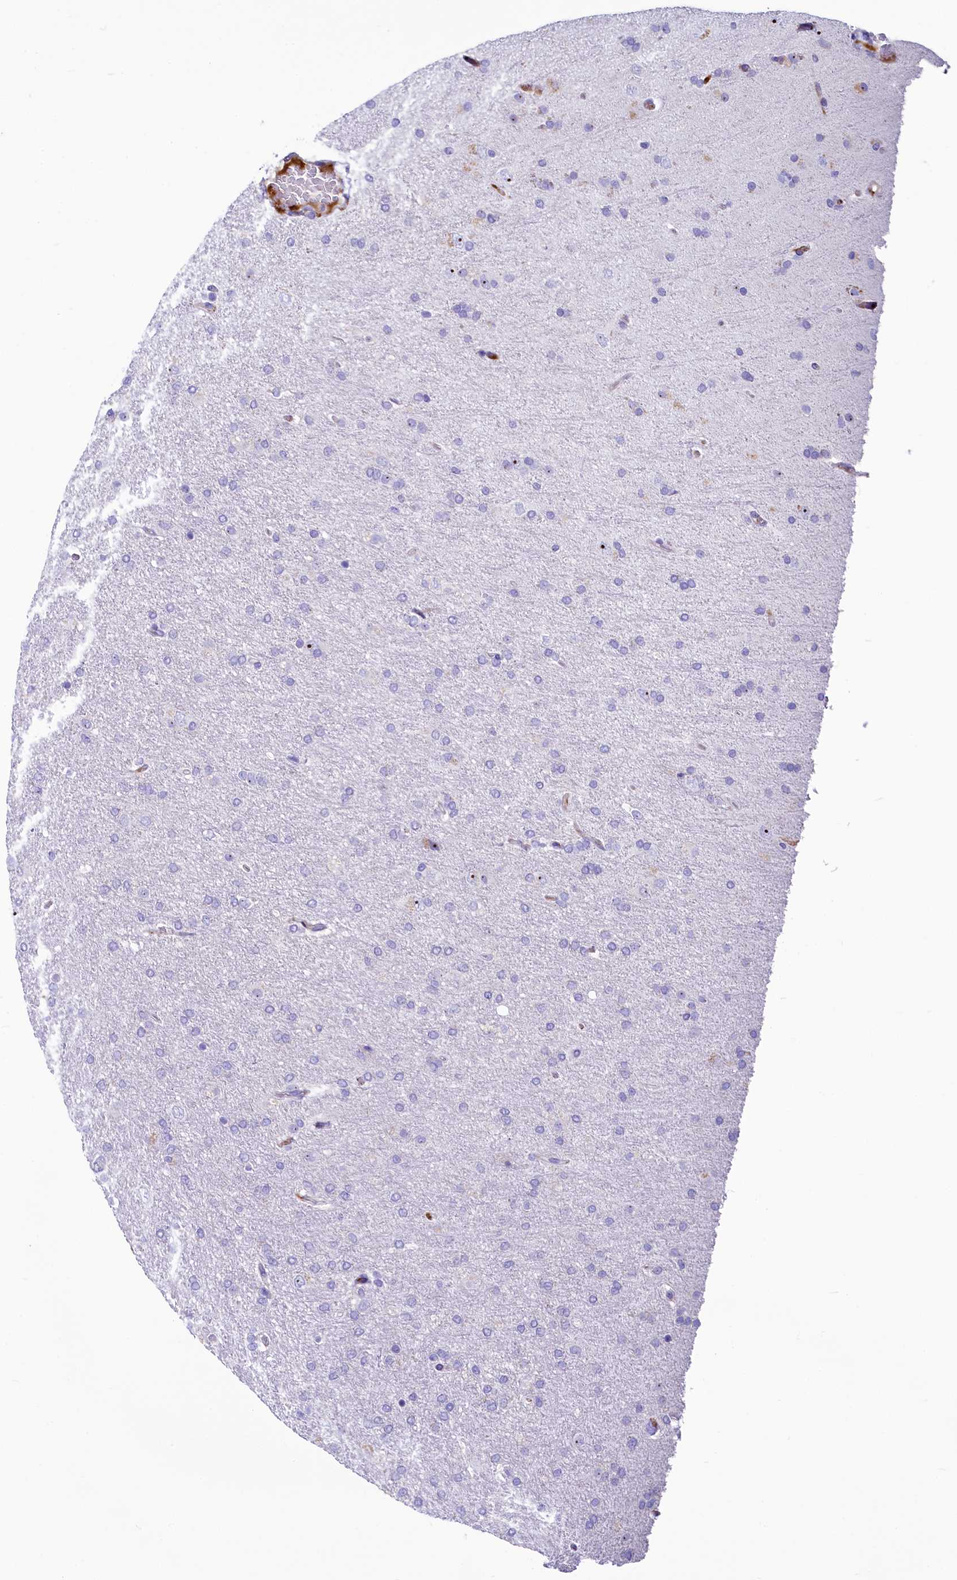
{"staining": {"intensity": "negative", "quantity": "none", "location": "none"}, "tissue": "glioma", "cell_type": "Tumor cells", "image_type": "cancer", "snomed": [{"axis": "morphology", "description": "Glioma, malignant, High grade"}, {"axis": "topography", "description": "Brain"}], "caption": "This is an immunohistochemistry photomicrograph of human glioma. There is no positivity in tumor cells.", "gene": "SH3TC2", "patient": {"sex": "male", "age": 72}}